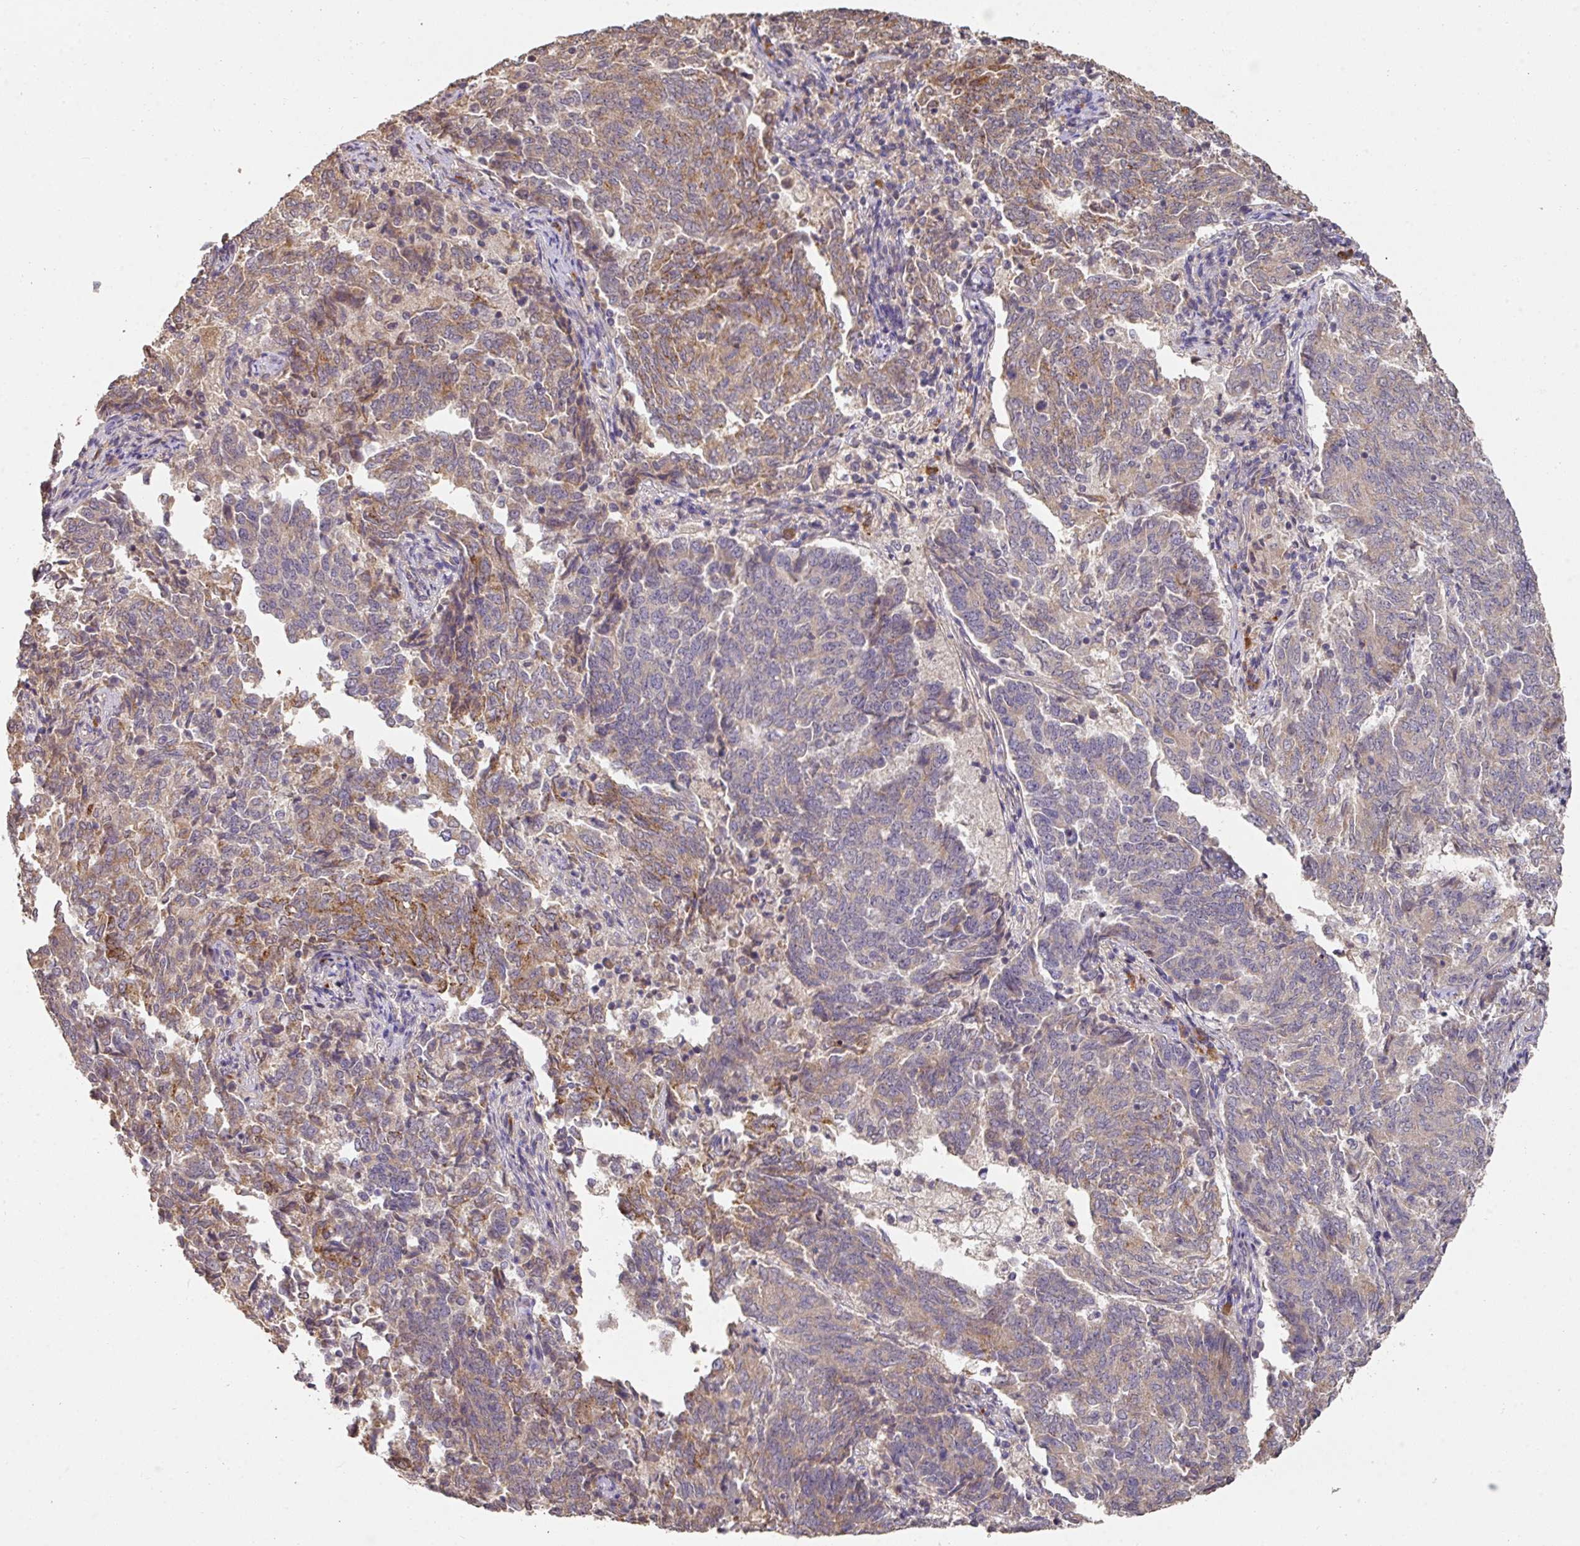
{"staining": {"intensity": "moderate", "quantity": ">75%", "location": "cytoplasmic/membranous"}, "tissue": "endometrial cancer", "cell_type": "Tumor cells", "image_type": "cancer", "snomed": [{"axis": "morphology", "description": "Adenocarcinoma, NOS"}, {"axis": "topography", "description": "Endometrium"}], "caption": "Endometrial adenocarcinoma stained with immunohistochemistry (IHC) shows moderate cytoplasmic/membranous positivity in about >75% of tumor cells.", "gene": "ACVR2B", "patient": {"sex": "female", "age": 80}}